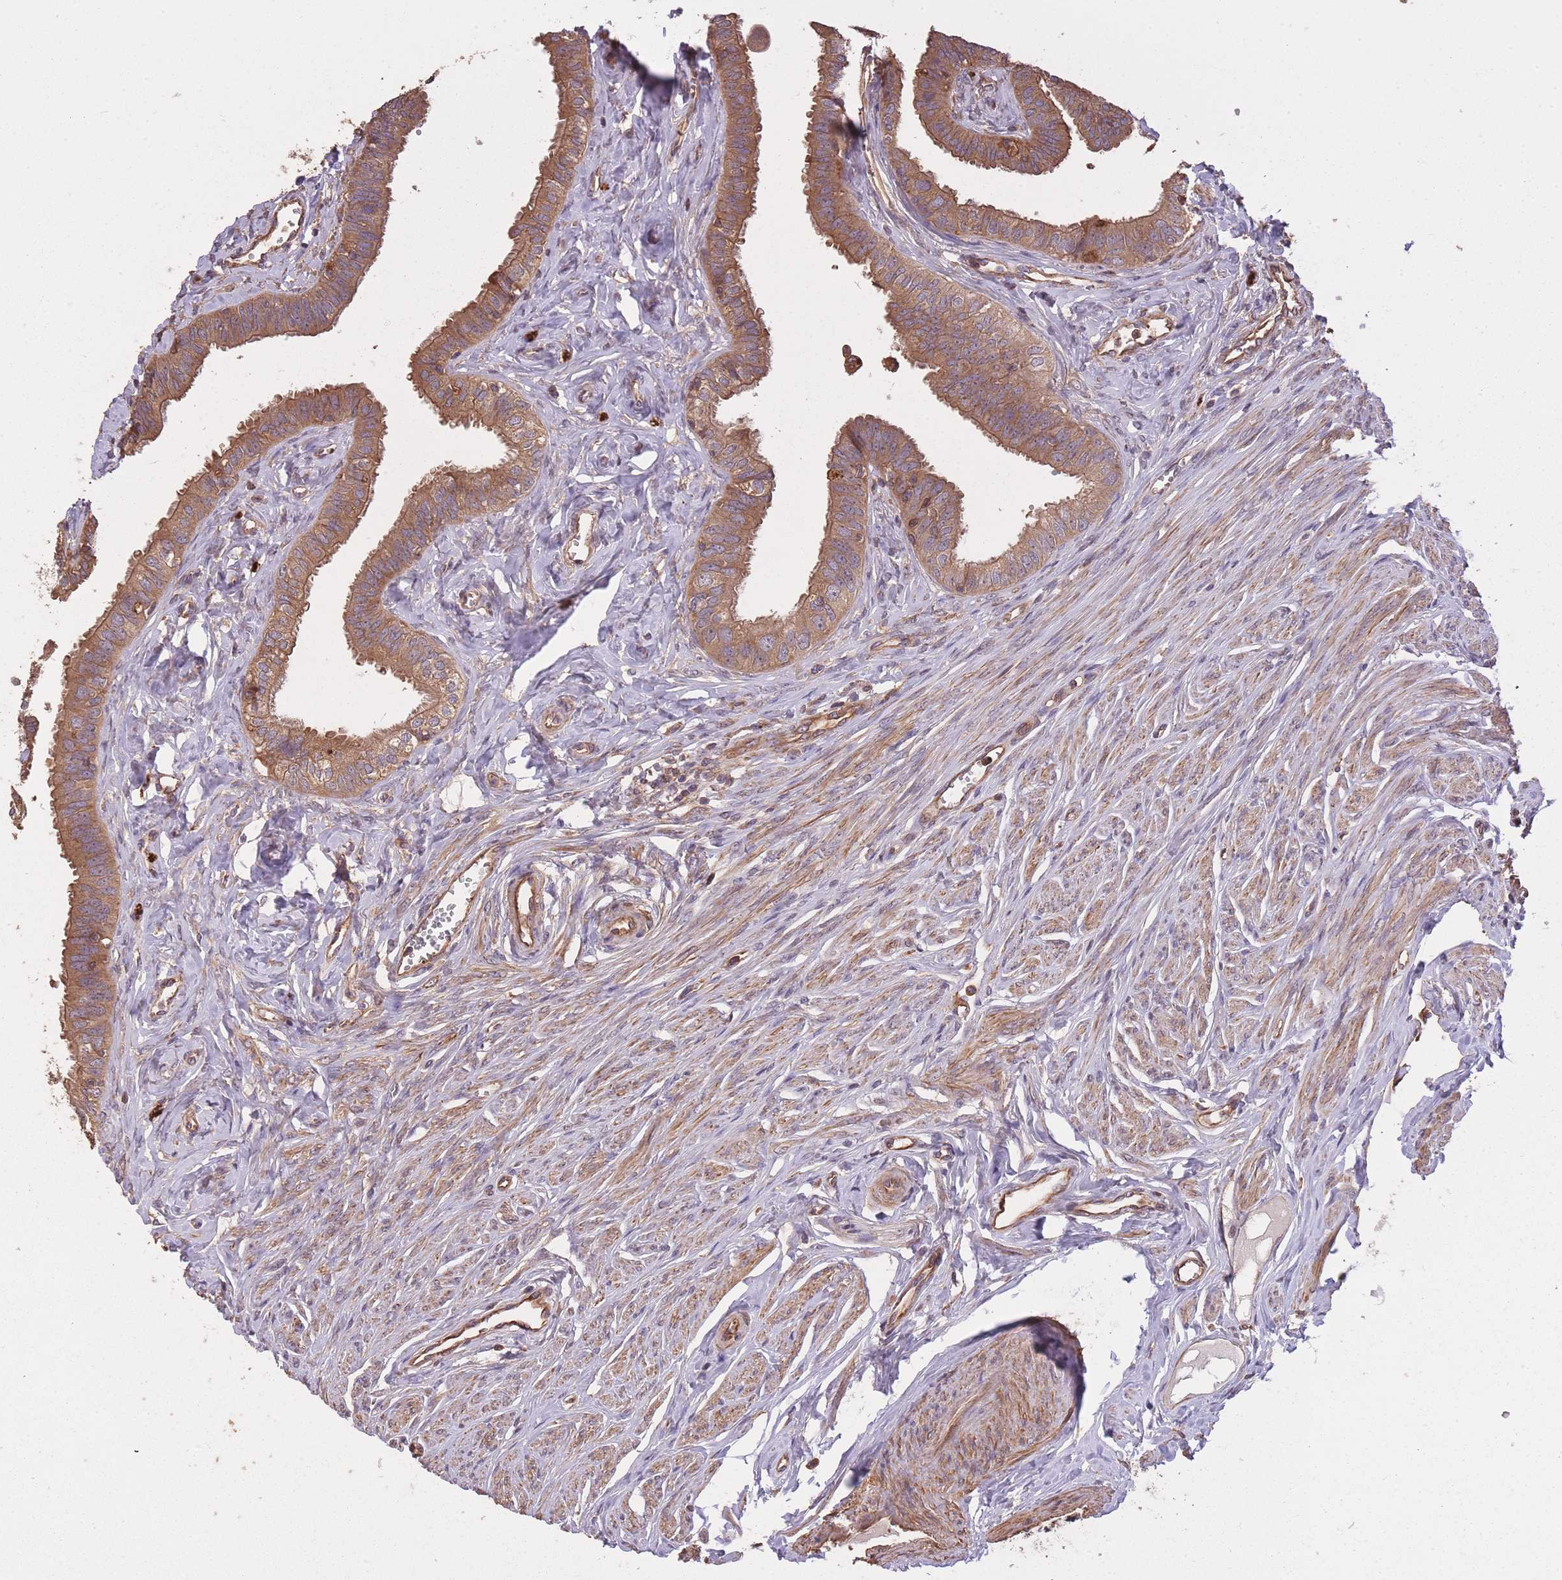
{"staining": {"intensity": "moderate", "quantity": ">75%", "location": "cytoplasmic/membranous"}, "tissue": "fallopian tube", "cell_type": "Glandular cells", "image_type": "normal", "snomed": [{"axis": "morphology", "description": "Normal tissue, NOS"}, {"axis": "morphology", "description": "Carcinoma, NOS"}, {"axis": "topography", "description": "Fallopian tube"}, {"axis": "topography", "description": "Ovary"}], "caption": "A high-resolution image shows immunohistochemistry staining of benign fallopian tube, which demonstrates moderate cytoplasmic/membranous staining in approximately >75% of glandular cells. (DAB (3,3'-diaminobenzidine) = brown stain, brightfield microscopy at high magnification).", "gene": "ARMH3", "patient": {"sex": "female", "age": 59}}